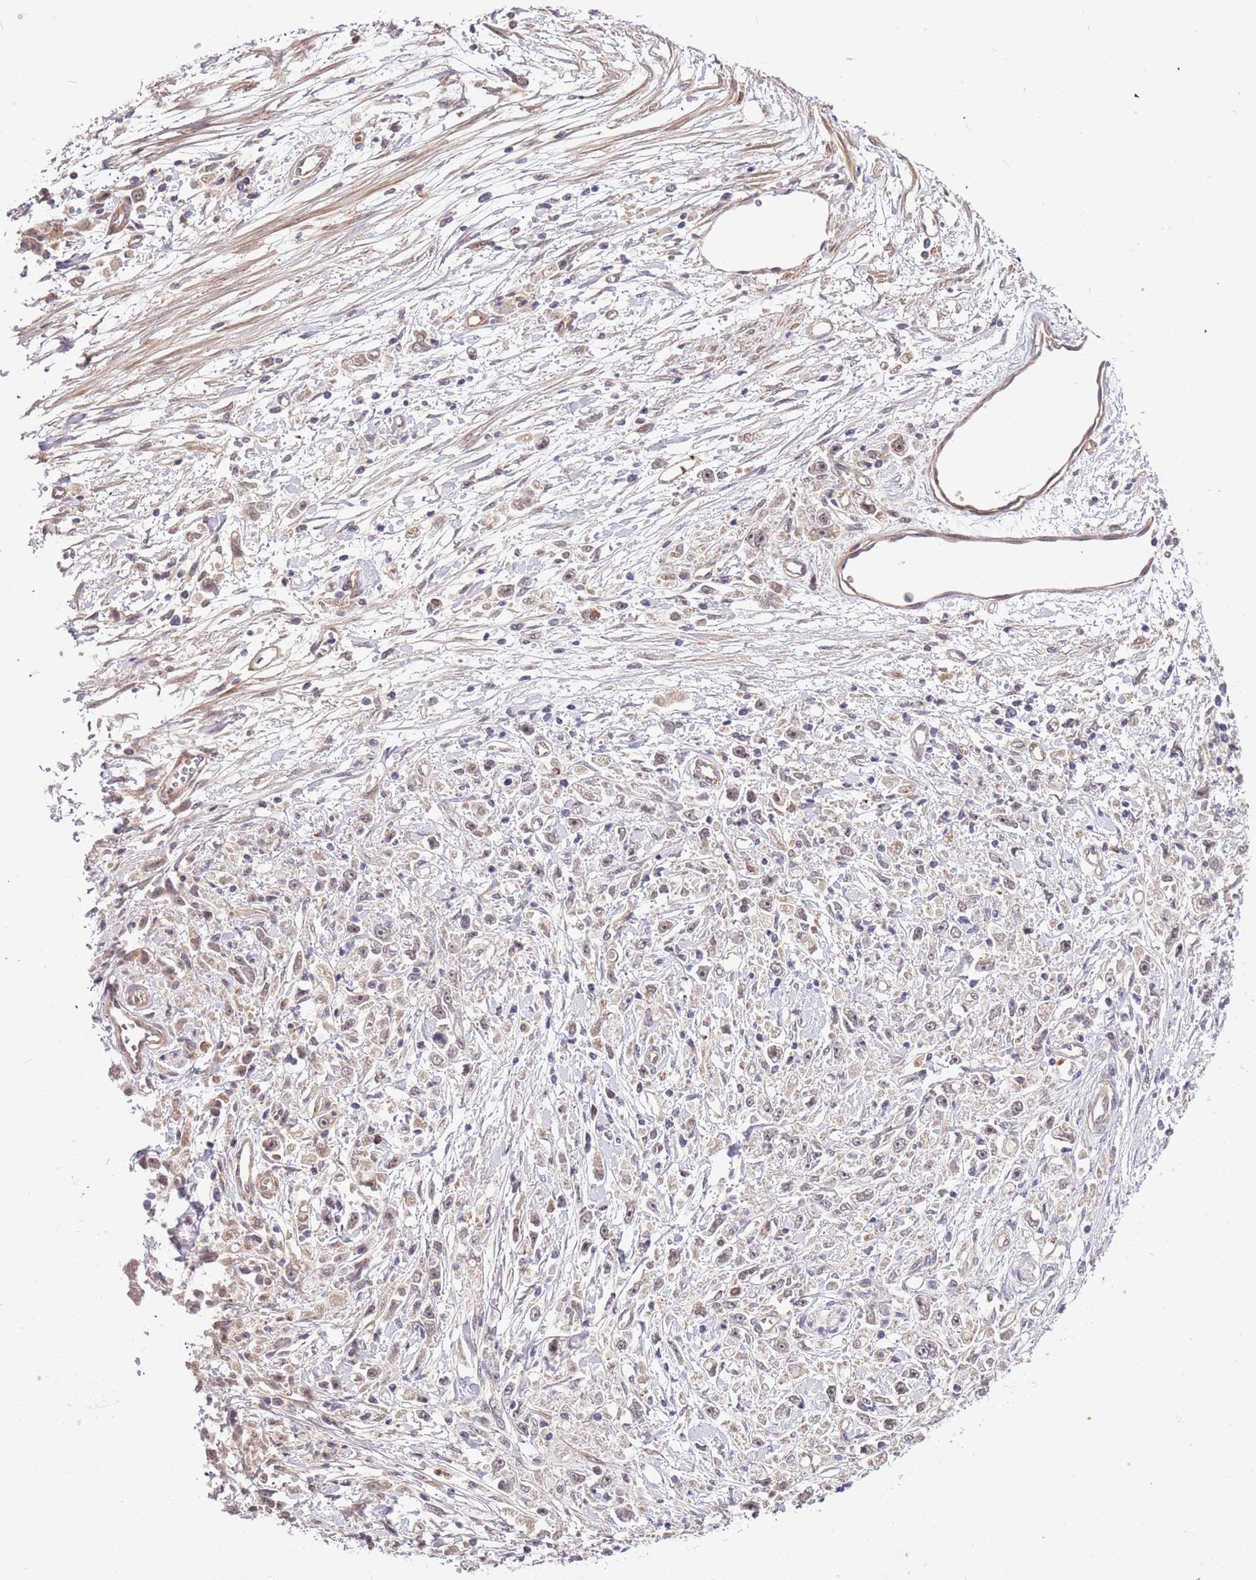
{"staining": {"intensity": "negative", "quantity": "none", "location": "none"}, "tissue": "stomach cancer", "cell_type": "Tumor cells", "image_type": "cancer", "snomed": [{"axis": "morphology", "description": "Adenocarcinoma, NOS"}, {"axis": "topography", "description": "Stomach"}], "caption": "IHC photomicrograph of human stomach cancer (adenocarcinoma) stained for a protein (brown), which demonstrates no positivity in tumor cells. (Brightfield microscopy of DAB (3,3'-diaminobenzidine) IHC at high magnification).", "gene": "HAUS3", "patient": {"sex": "female", "age": 59}}